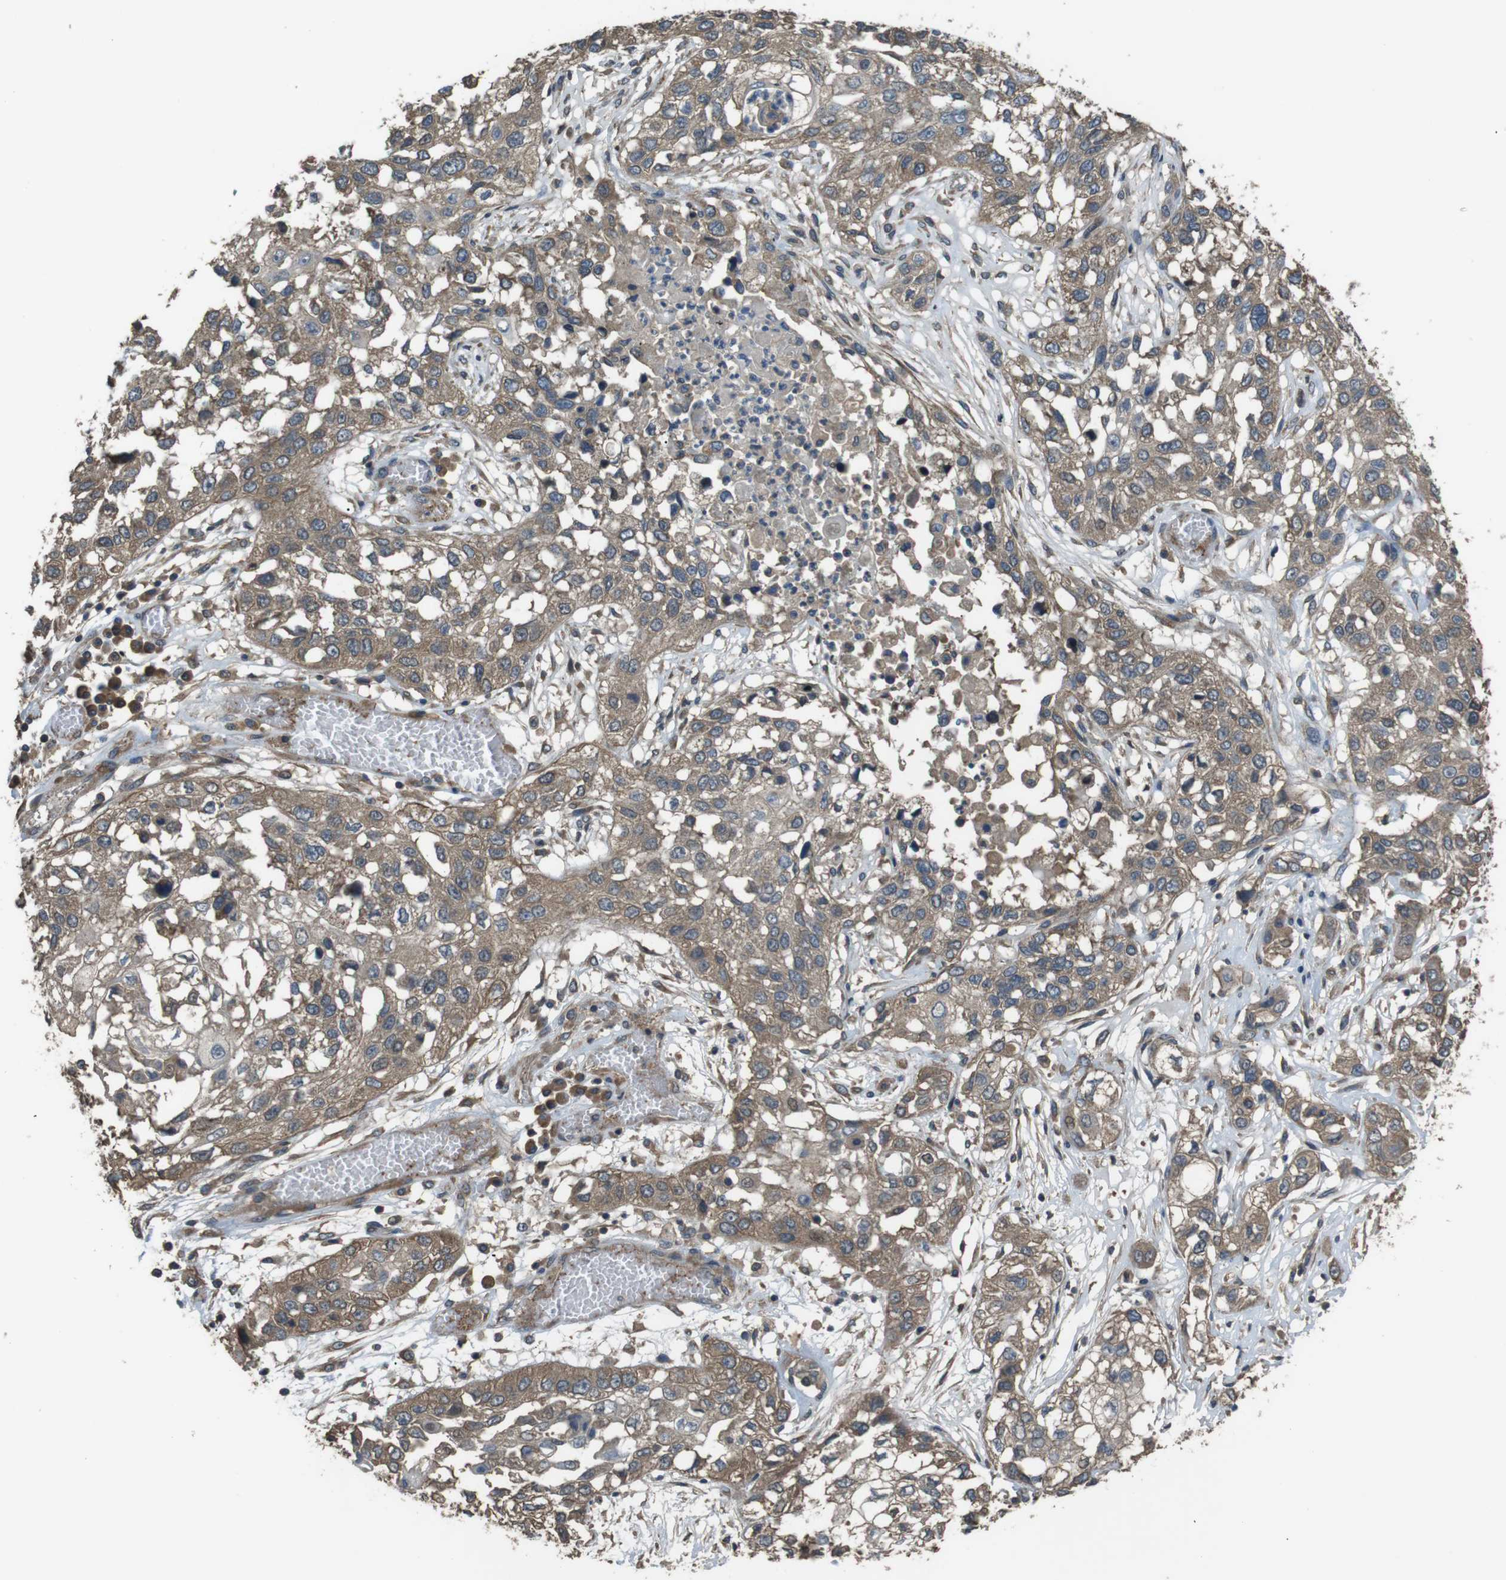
{"staining": {"intensity": "moderate", "quantity": ">75%", "location": "cytoplasmic/membranous"}, "tissue": "lung cancer", "cell_type": "Tumor cells", "image_type": "cancer", "snomed": [{"axis": "morphology", "description": "Squamous cell carcinoma, NOS"}, {"axis": "topography", "description": "Lung"}], "caption": "The image reveals staining of squamous cell carcinoma (lung), revealing moderate cytoplasmic/membranous protein staining (brown color) within tumor cells.", "gene": "FUT2", "patient": {"sex": "male", "age": 71}}